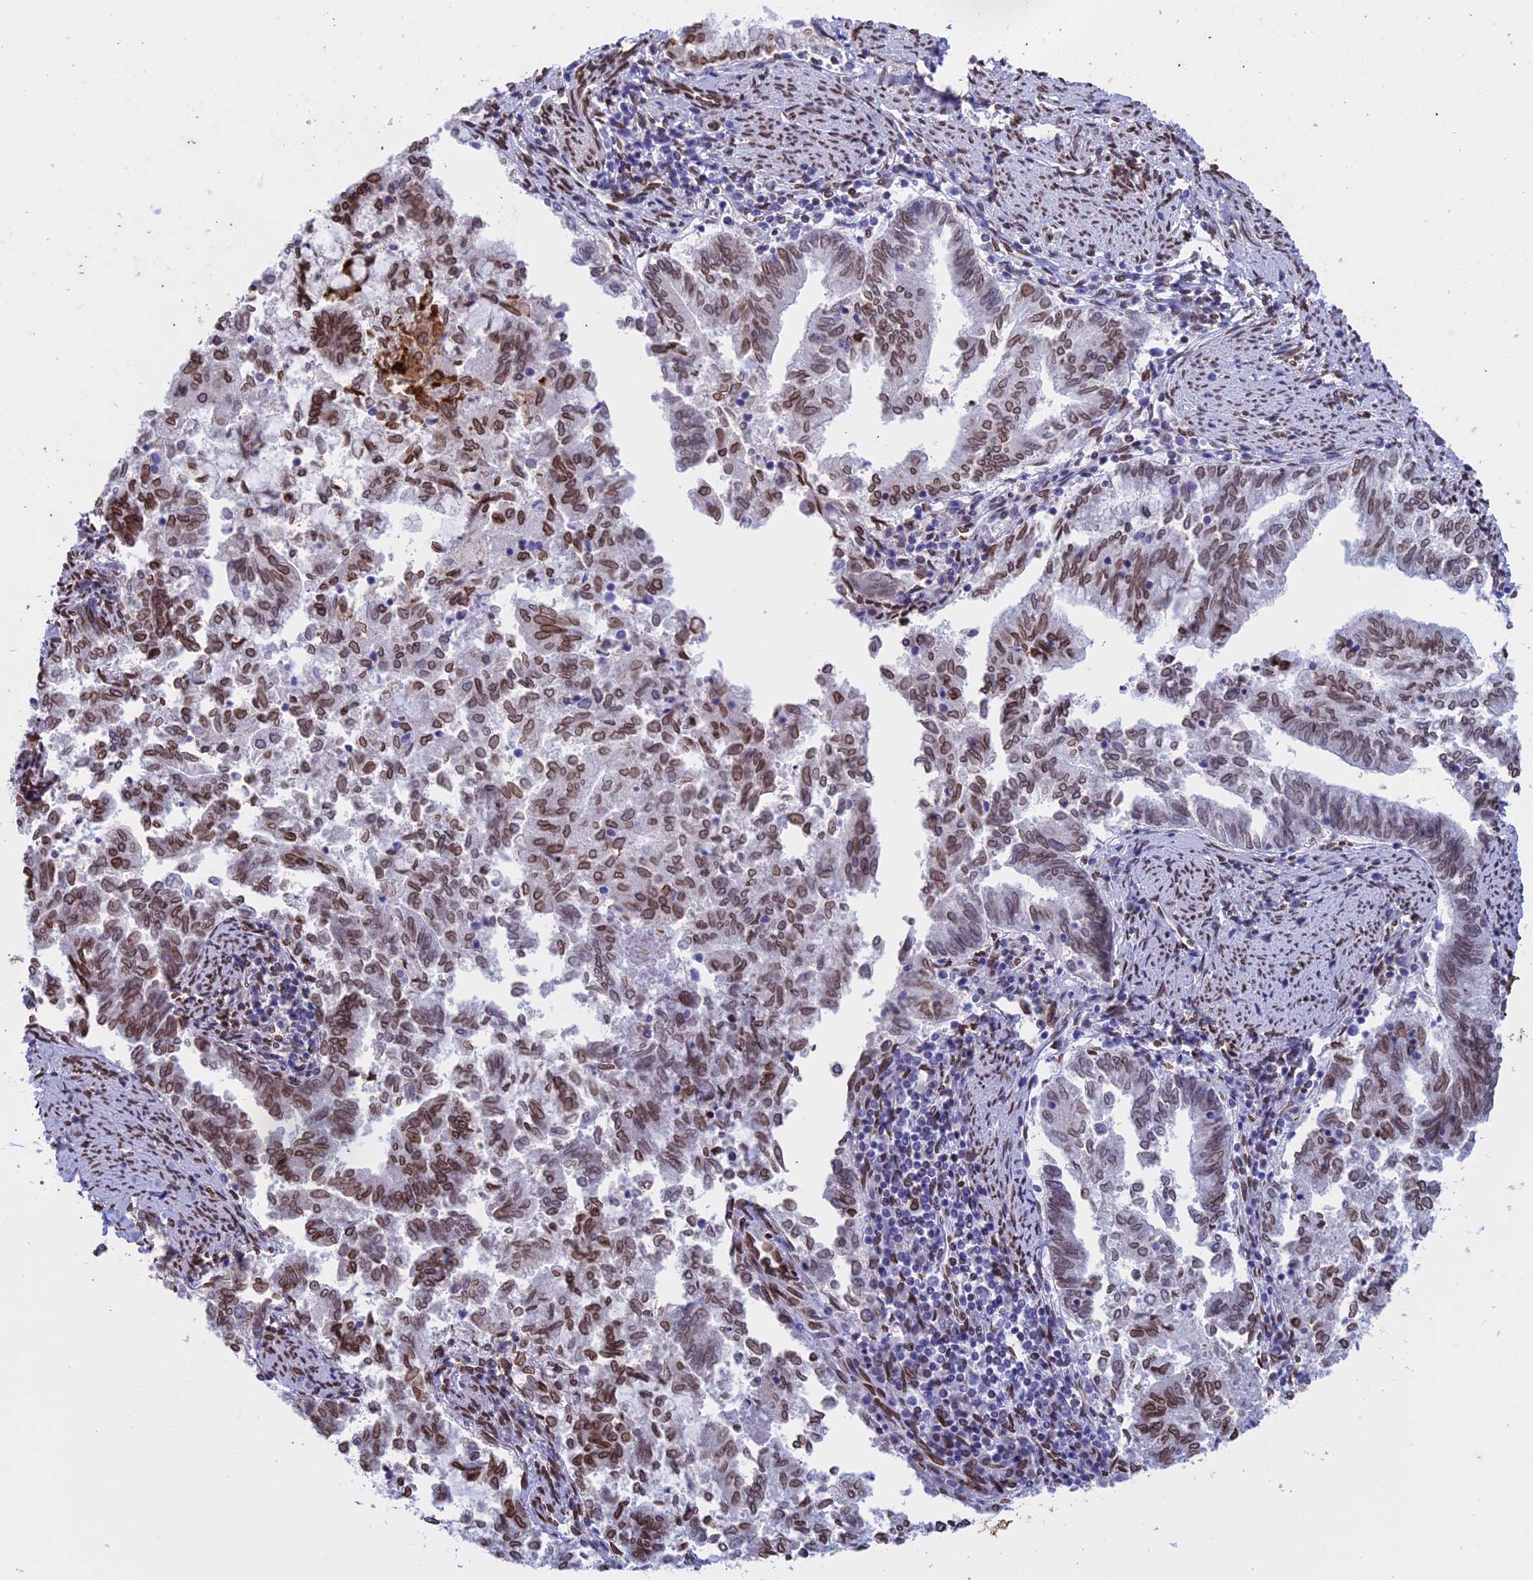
{"staining": {"intensity": "moderate", "quantity": "25%-75%", "location": "cytoplasmic/membranous,nuclear"}, "tissue": "endometrial cancer", "cell_type": "Tumor cells", "image_type": "cancer", "snomed": [{"axis": "morphology", "description": "Adenocarcinoma, NOS"}, {"axis": "topography", "description": "Endometrium"}], "caption": "Immunohistochemical staining of human adenocarcinoma (endometrial) shows medium levels of moderate cytoplasmic/membranous and nuclear protein staining in approximately 25%-75% of tumor cells.", "gene": "TMPRSS7", "patient": {"sex": "female", "age": 79}}